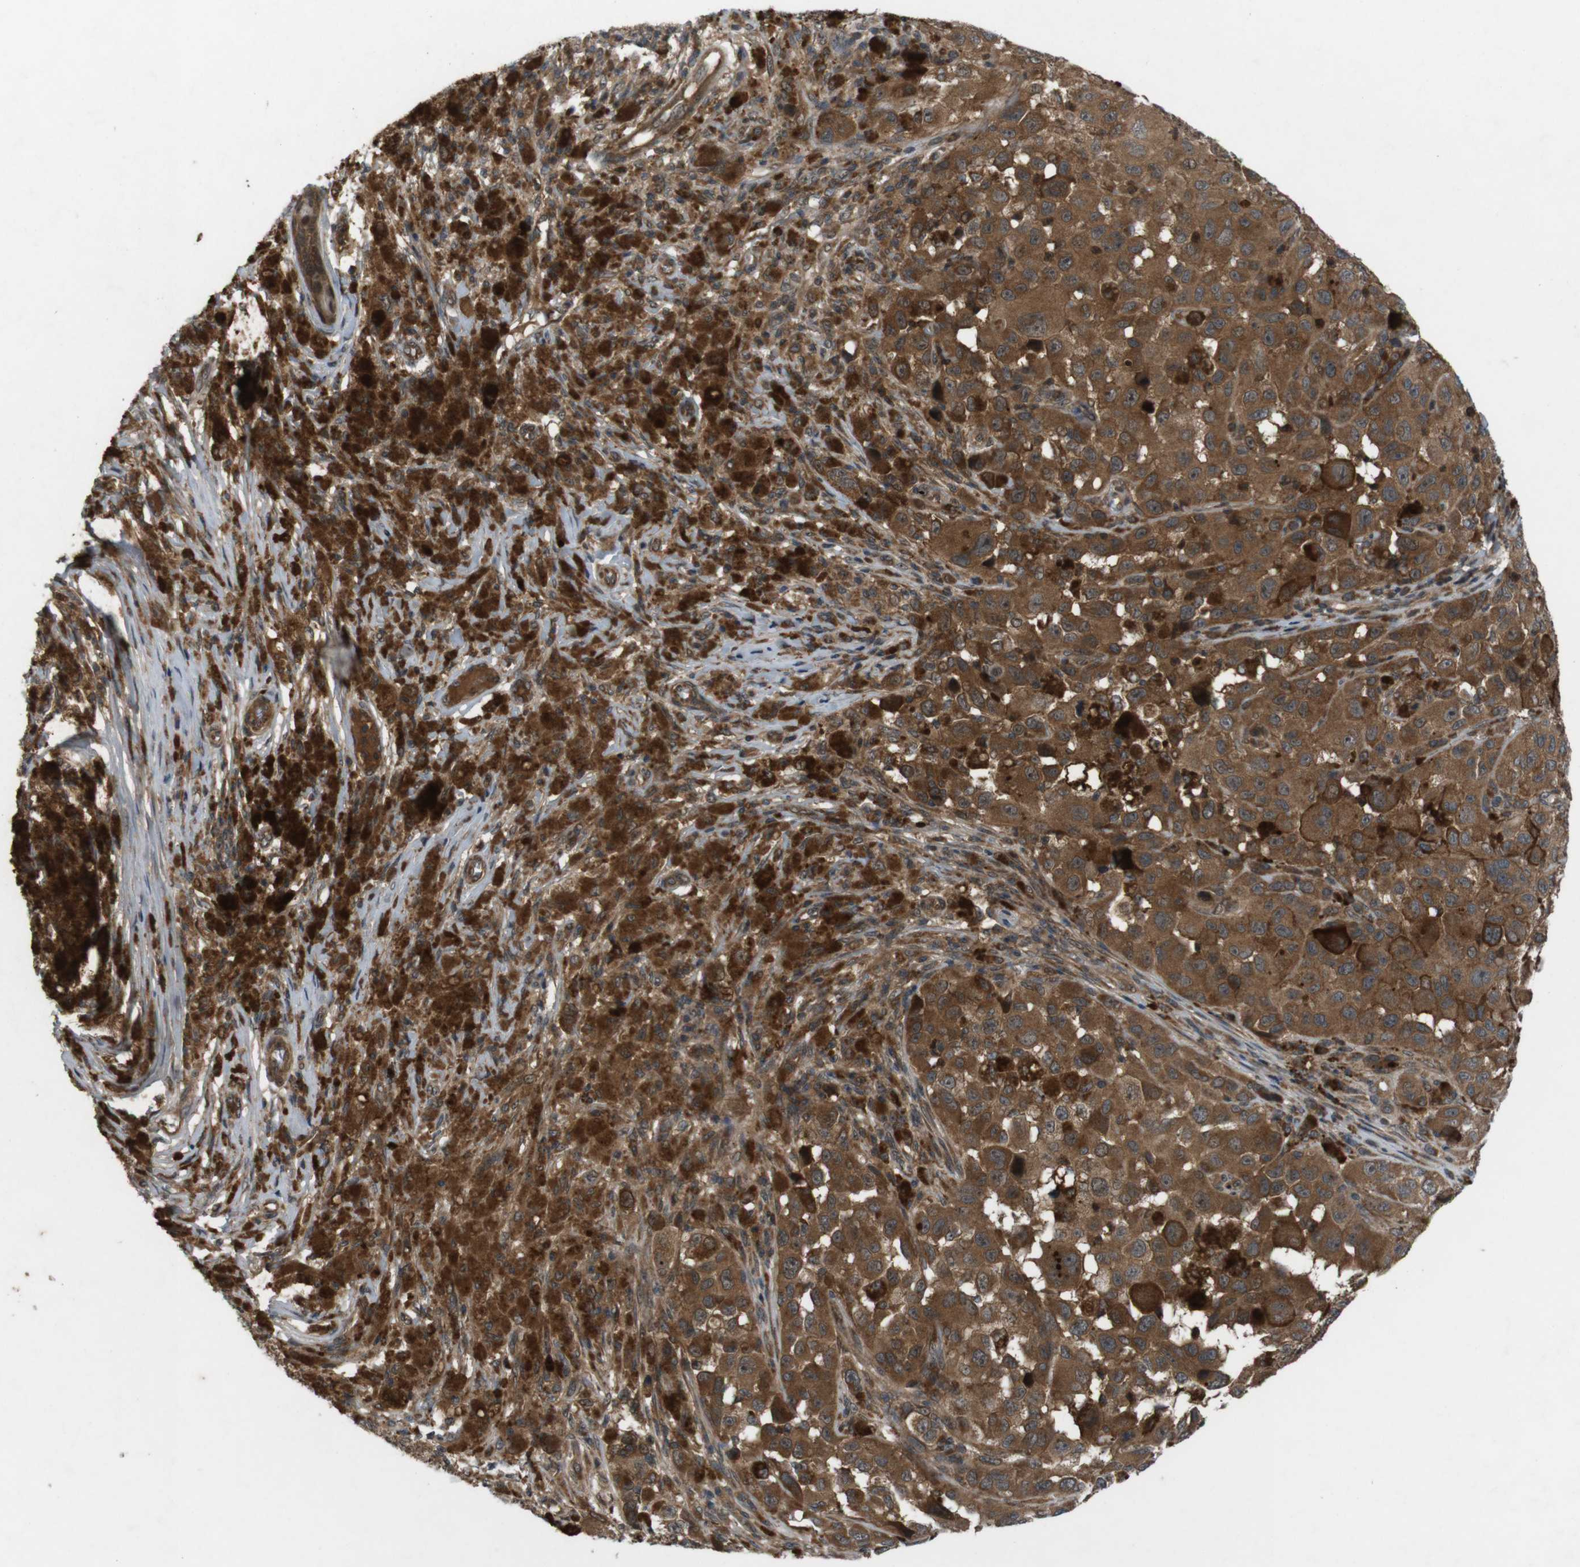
{"staining": {"intensity": "strong", "quantity": ">75%", "location": "cytoplasmic/membranous"}, "tissue": "melanoma", "cell_type": "Tumor cells", "image_type": "cancer", "snomed": [{"axis": "morphology", "description": "Malignant melanoma, NOS"}, {"axis": "topography", "description": "Skin"}], "caption": "Immunohistochemical staining of human malignant melanoma displays high levels of strong cytoplasmic/membranous protein staining in approximately >75% of tumor cells.", "gene": "NFKBIE", "patient": {"sex": "male", "age": 96}}